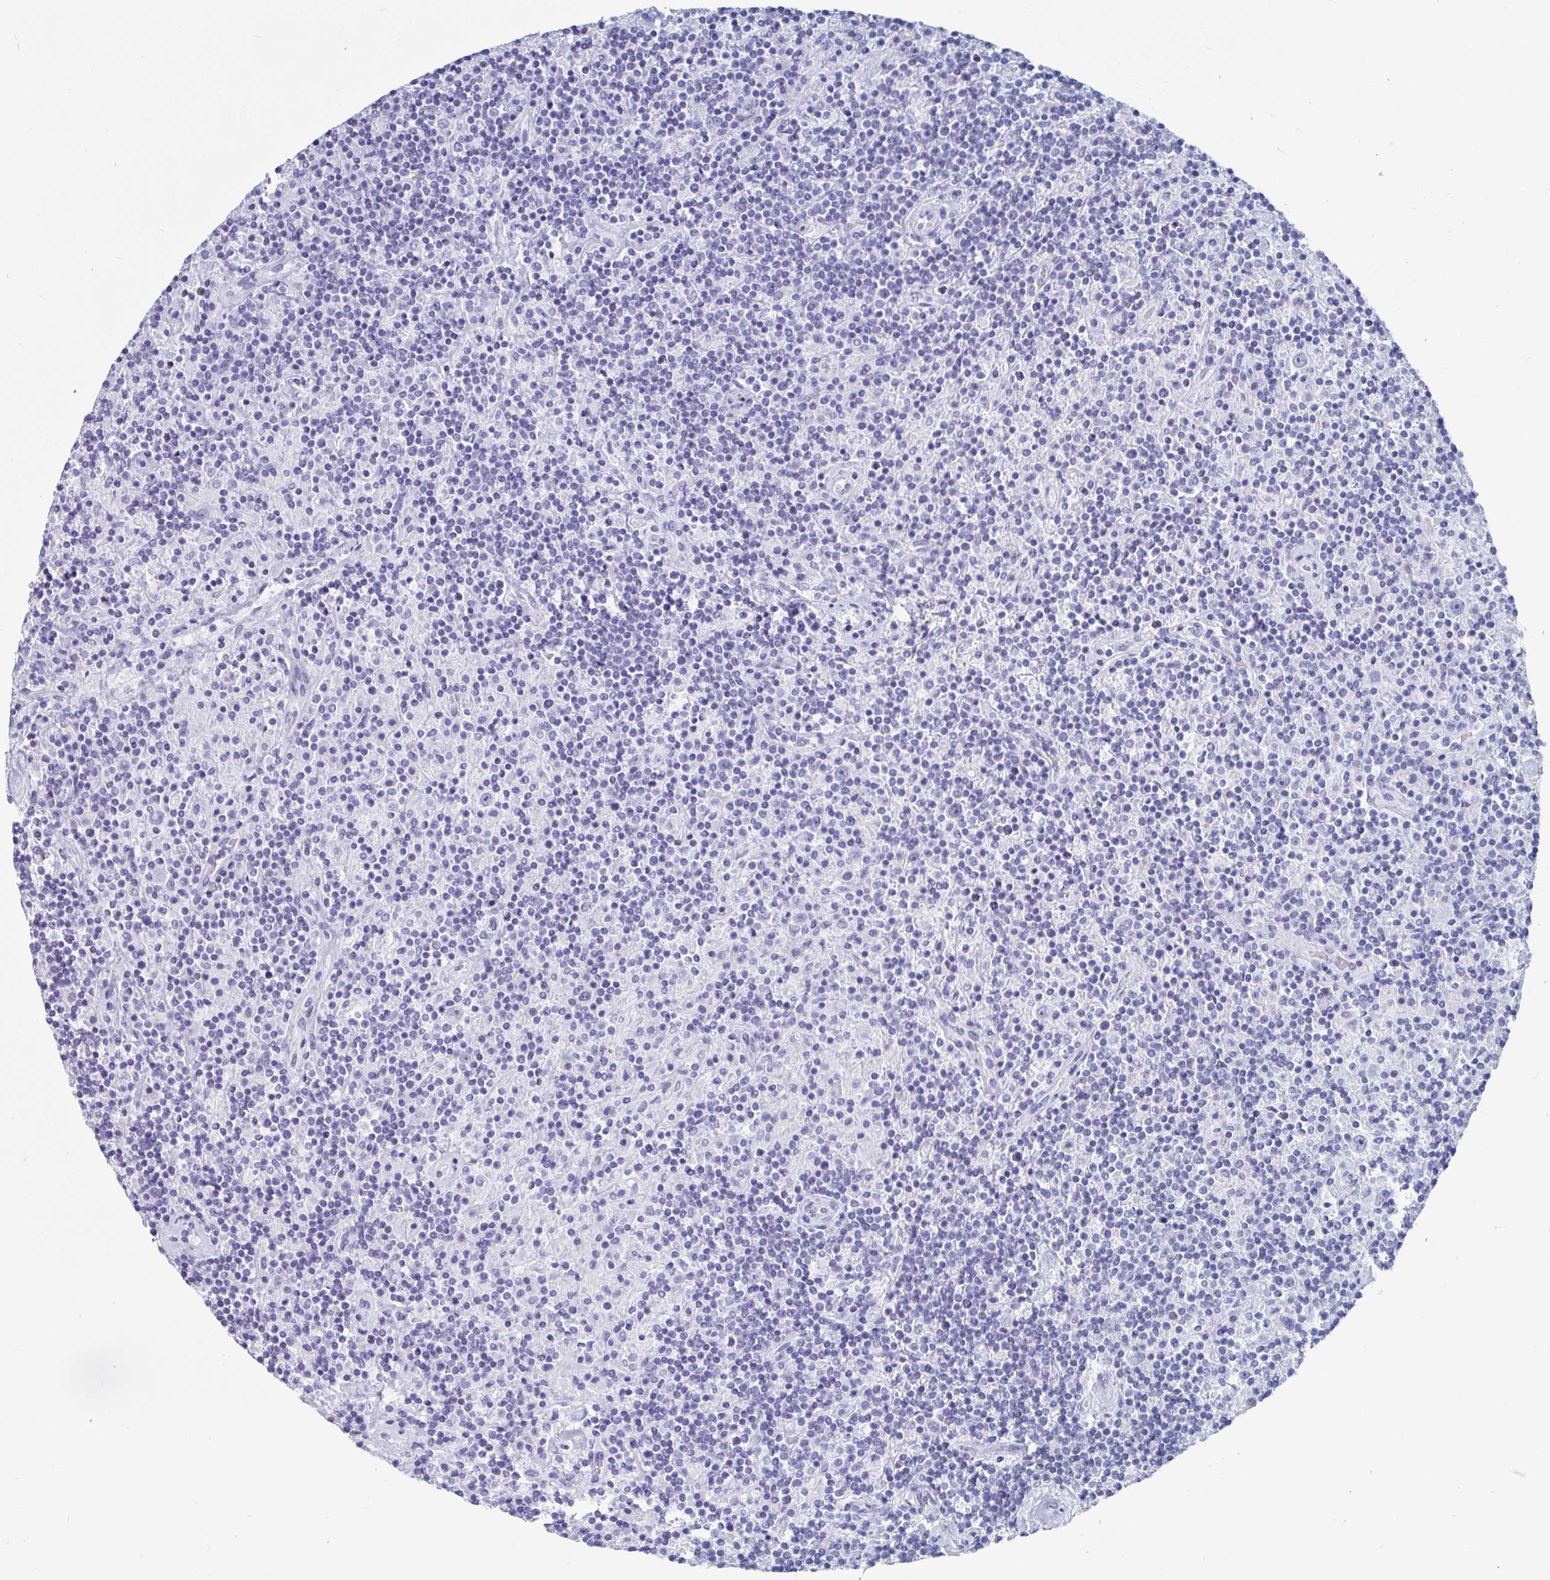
{"staining": {"intensity": "negative", "quantity": "none", "location": "none"}, "tissue": "lymphoma", "cell_type": "Tumor cells", "image_type": "cancer", "snomed": [{"axis": "morphology", "description": "Hodgkin's disease, NOS"}, {"axis": "topography", "description": "Lymph node"}], "caption": "This is an IHC photomicrograph of lymphoma. There is no positivity in tumor cells.", "gene": "GKN2", "patient": {"sex": "male", "age": 70}}